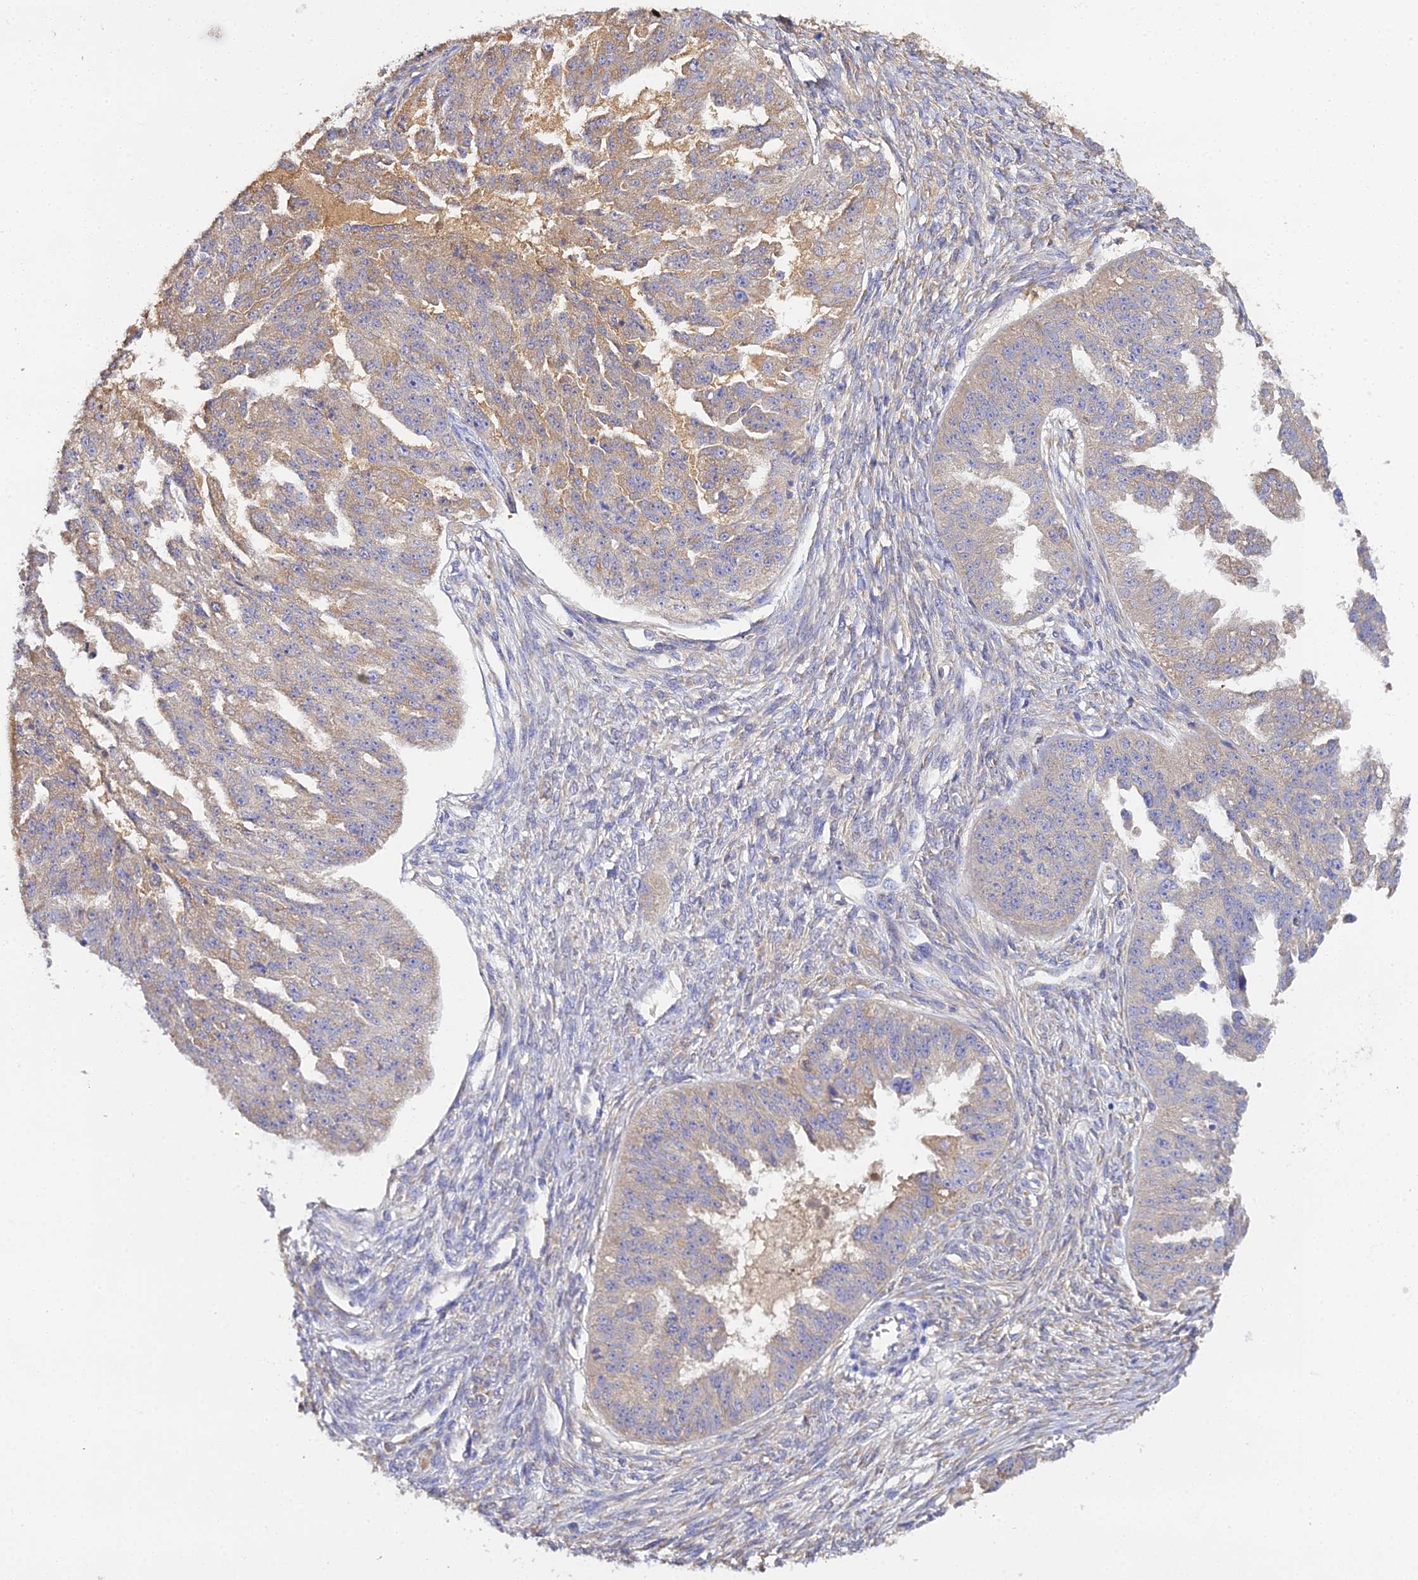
{"staining": {"intensity": "moderate", "quantity": "25%-75%", "location": "cytoplasmic/membranous"}, "tissue": "ovarian cancer", "cell_type": "Tumor cells", "image_type": "cancer", "snomed": [{"axis": "morphology", "description": "Cystadenocarcinoma, serous, NOS"}, {"axis": "topography", "description": "Ovary"}], "caption": "Moderate cytoplasmic/membranous positivity for a protein is seen in about 25%-75% of tumor cells of ovarian cancer (serous cystadenocarcinoma) using immunohistochemistry (IHC).", "gene": "SCX", "patient": {"sex": "female", "age": 58}}